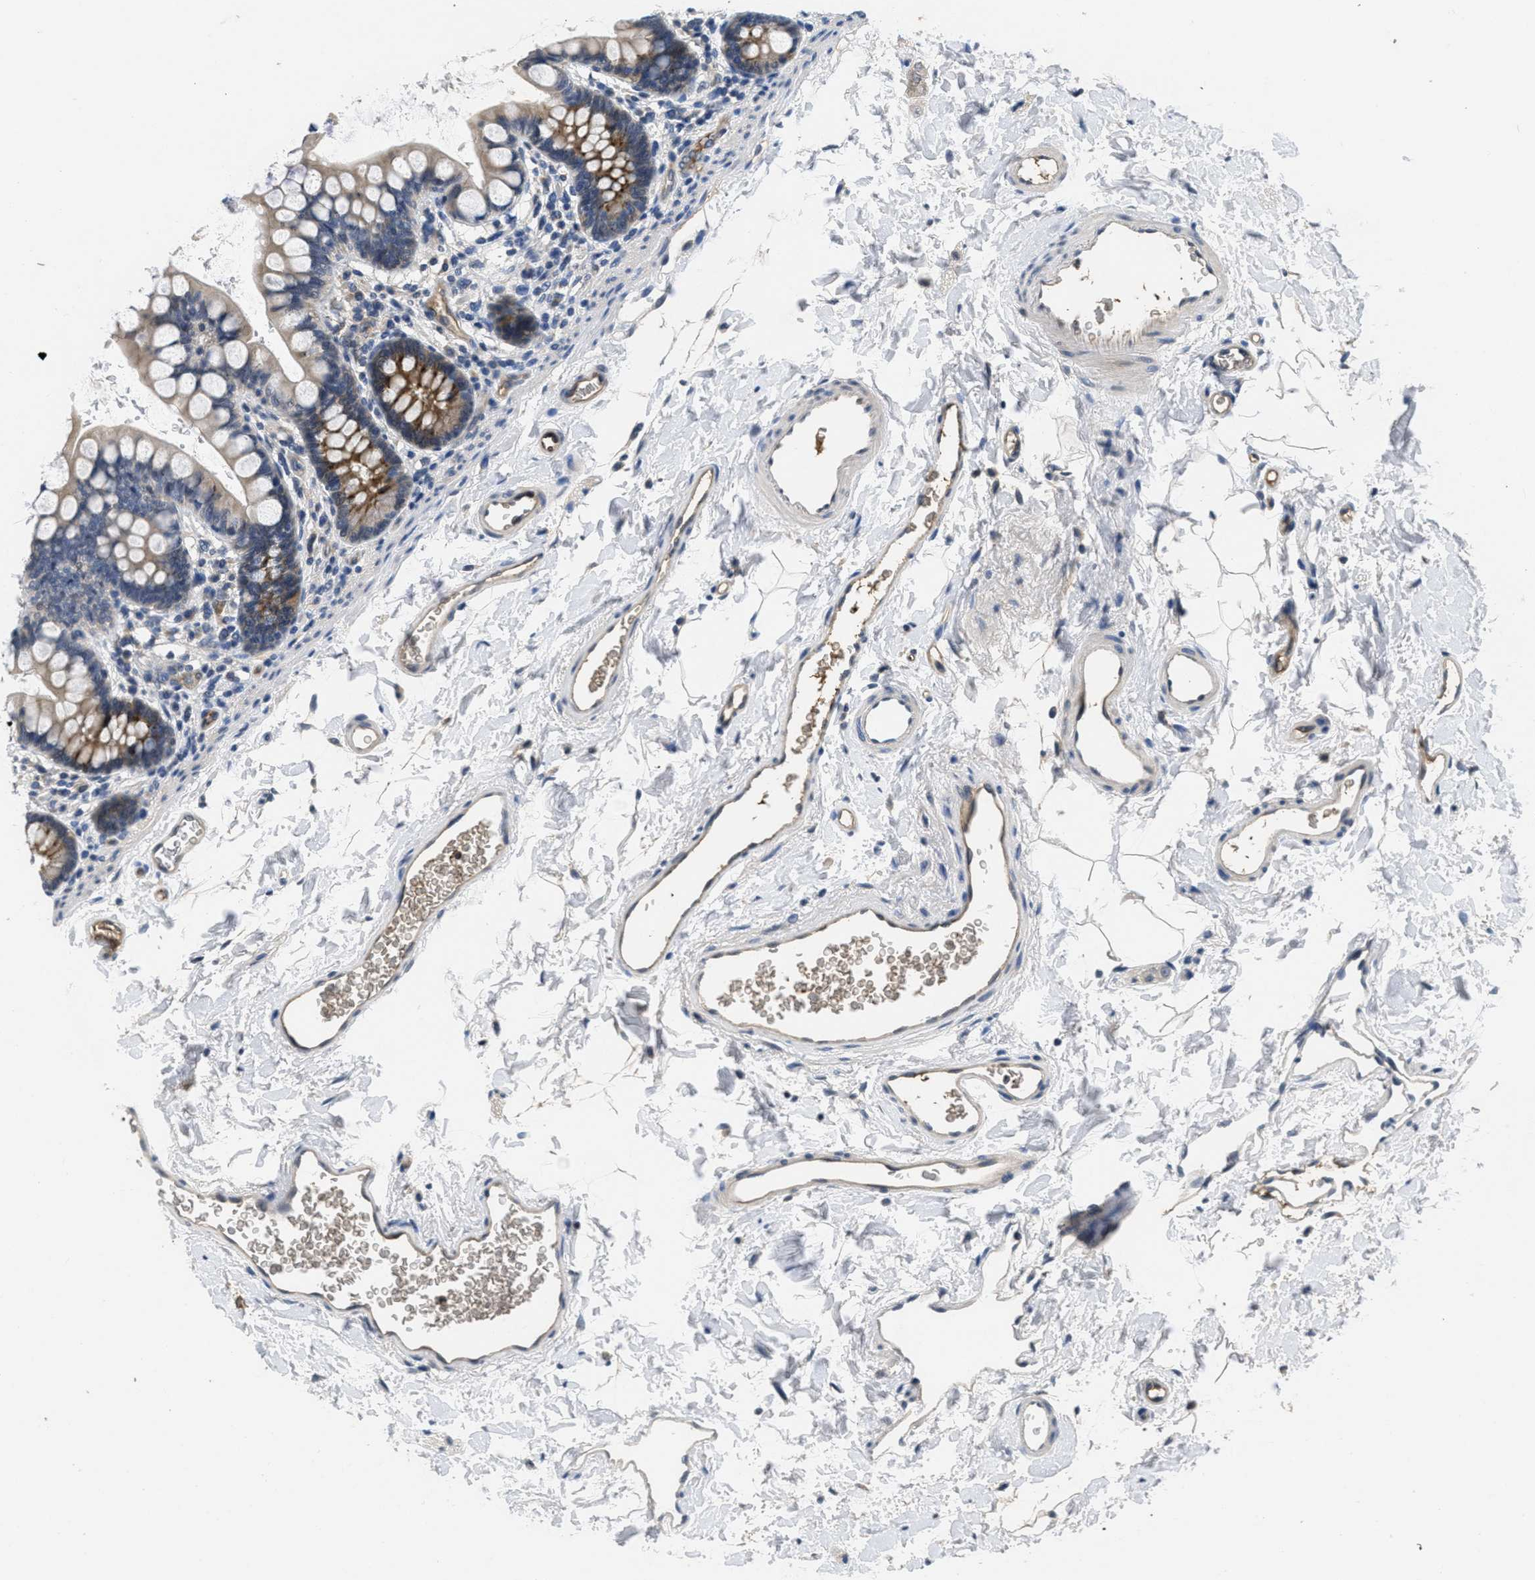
{"staining": {"intensity": "strong", "quantity": "<25%", "location": "cytoplasmic/membranous"}, "tissue": "small intestine", "cell_type": "Glandular cells", "image_type": "normal", "snomed": [{"axis": "morphology", "description": "Normal tissue, NOS"}, {"axis": "topography", "description": "Small intestine"}], "caption": "High-power microscopy captured an immunohistochemistry (IHC) photomicrograph of normal small intestine, revealing strong cytoplasmic/membranous positivity in about <25% of glandular cells. (Stains: DAB (3,3'-diaminobenzidine) in brown, nuclei in blue, Microscopy: brightfield microscopy at high magnification).", "gene": "ANGPT1", "patient": {"sex": "female", "age": 58}}